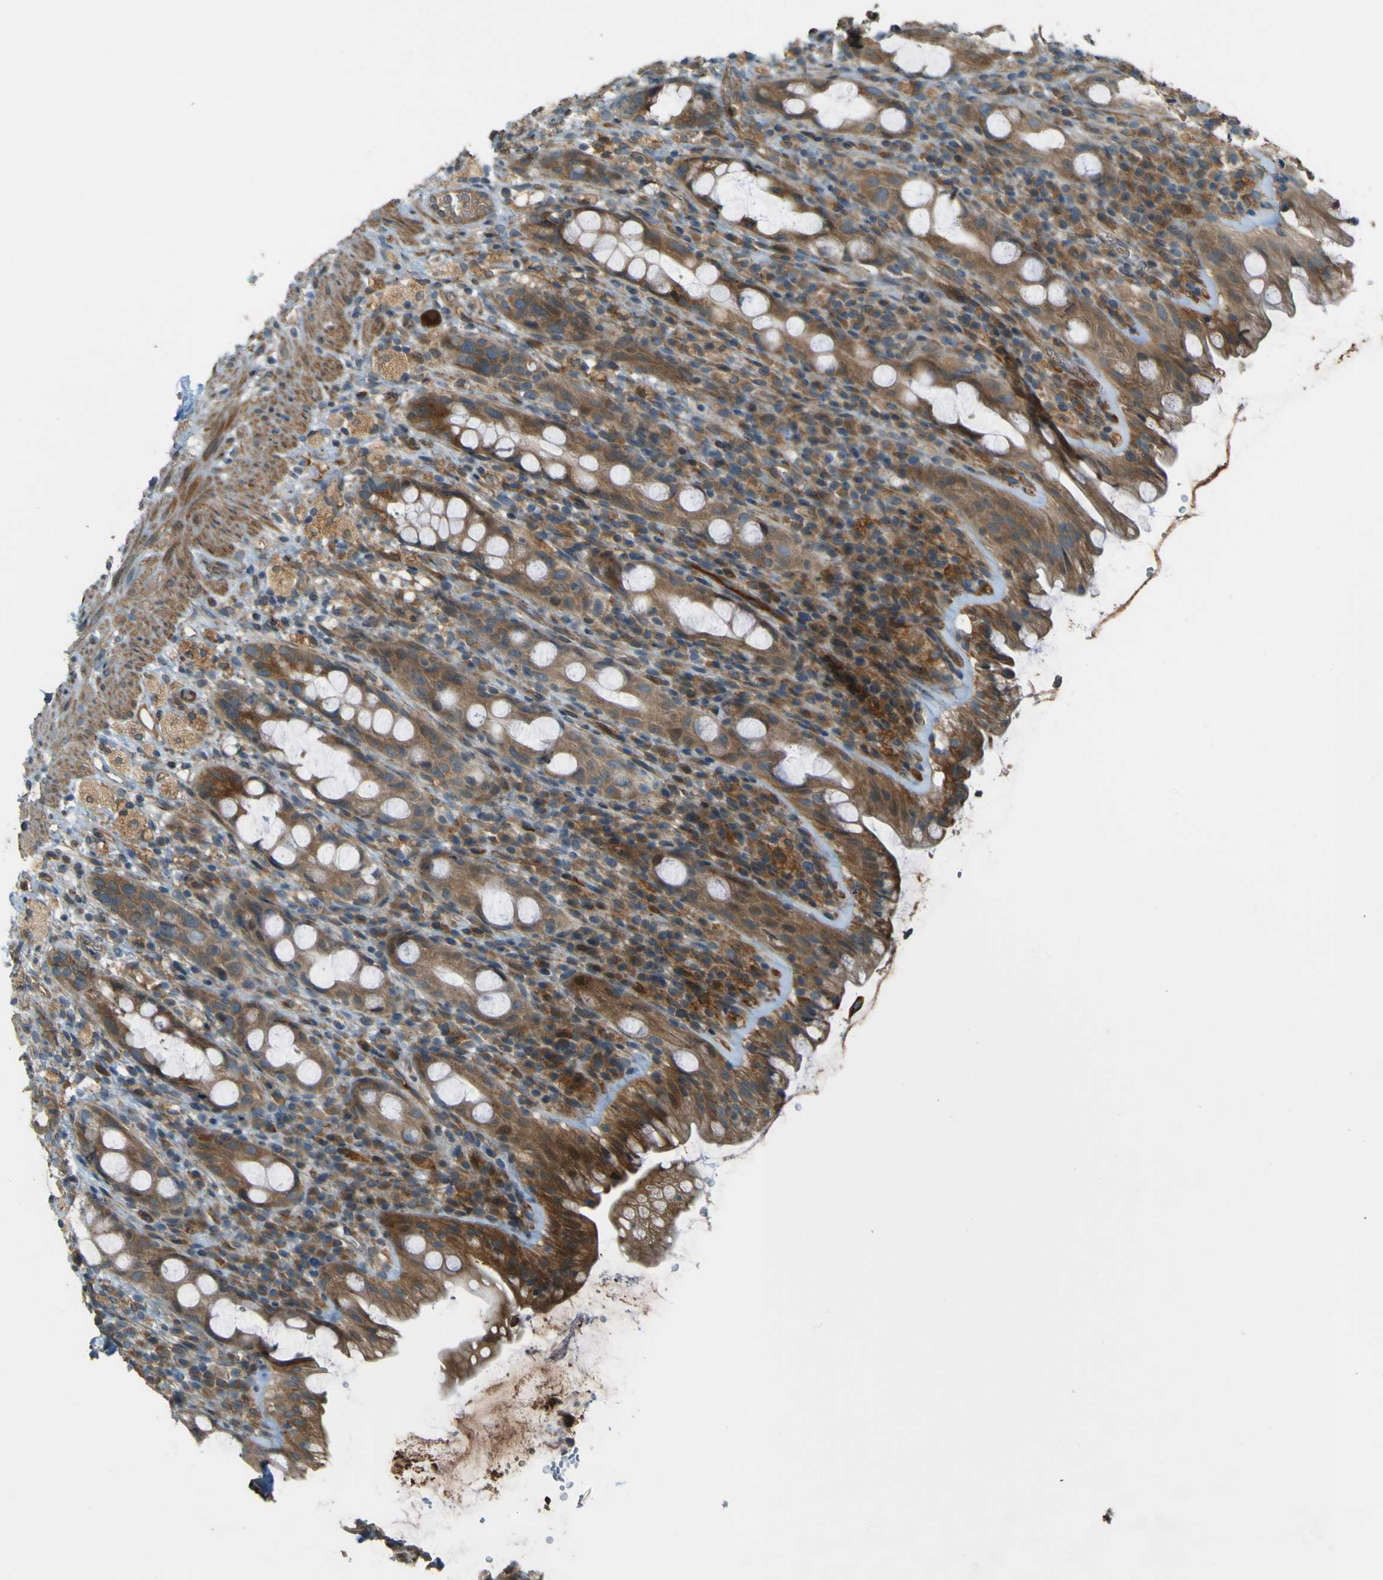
{"staining": {"intensity": "strong", "quantity": "25%-75%", "location": "cytoplasmic/membranous"}, "tissue": "rectum", "cell_type": "Glandular cells", "image_type": "normal", "snomed": [{"axis": "morphology", "description": "Normal tissue, NOS"}, {"axis": "topography", "description": "Rectum"}], "caption": "Immunohistochemistry histopathology image of normal rectum stained for a protein (brown), which shows high levels of strong cytoplasmic/membranous staining in about 25%-75% of glandular cells.", "gene": "LPCAT1", "patient": {"sex": "male", "age": 44}}